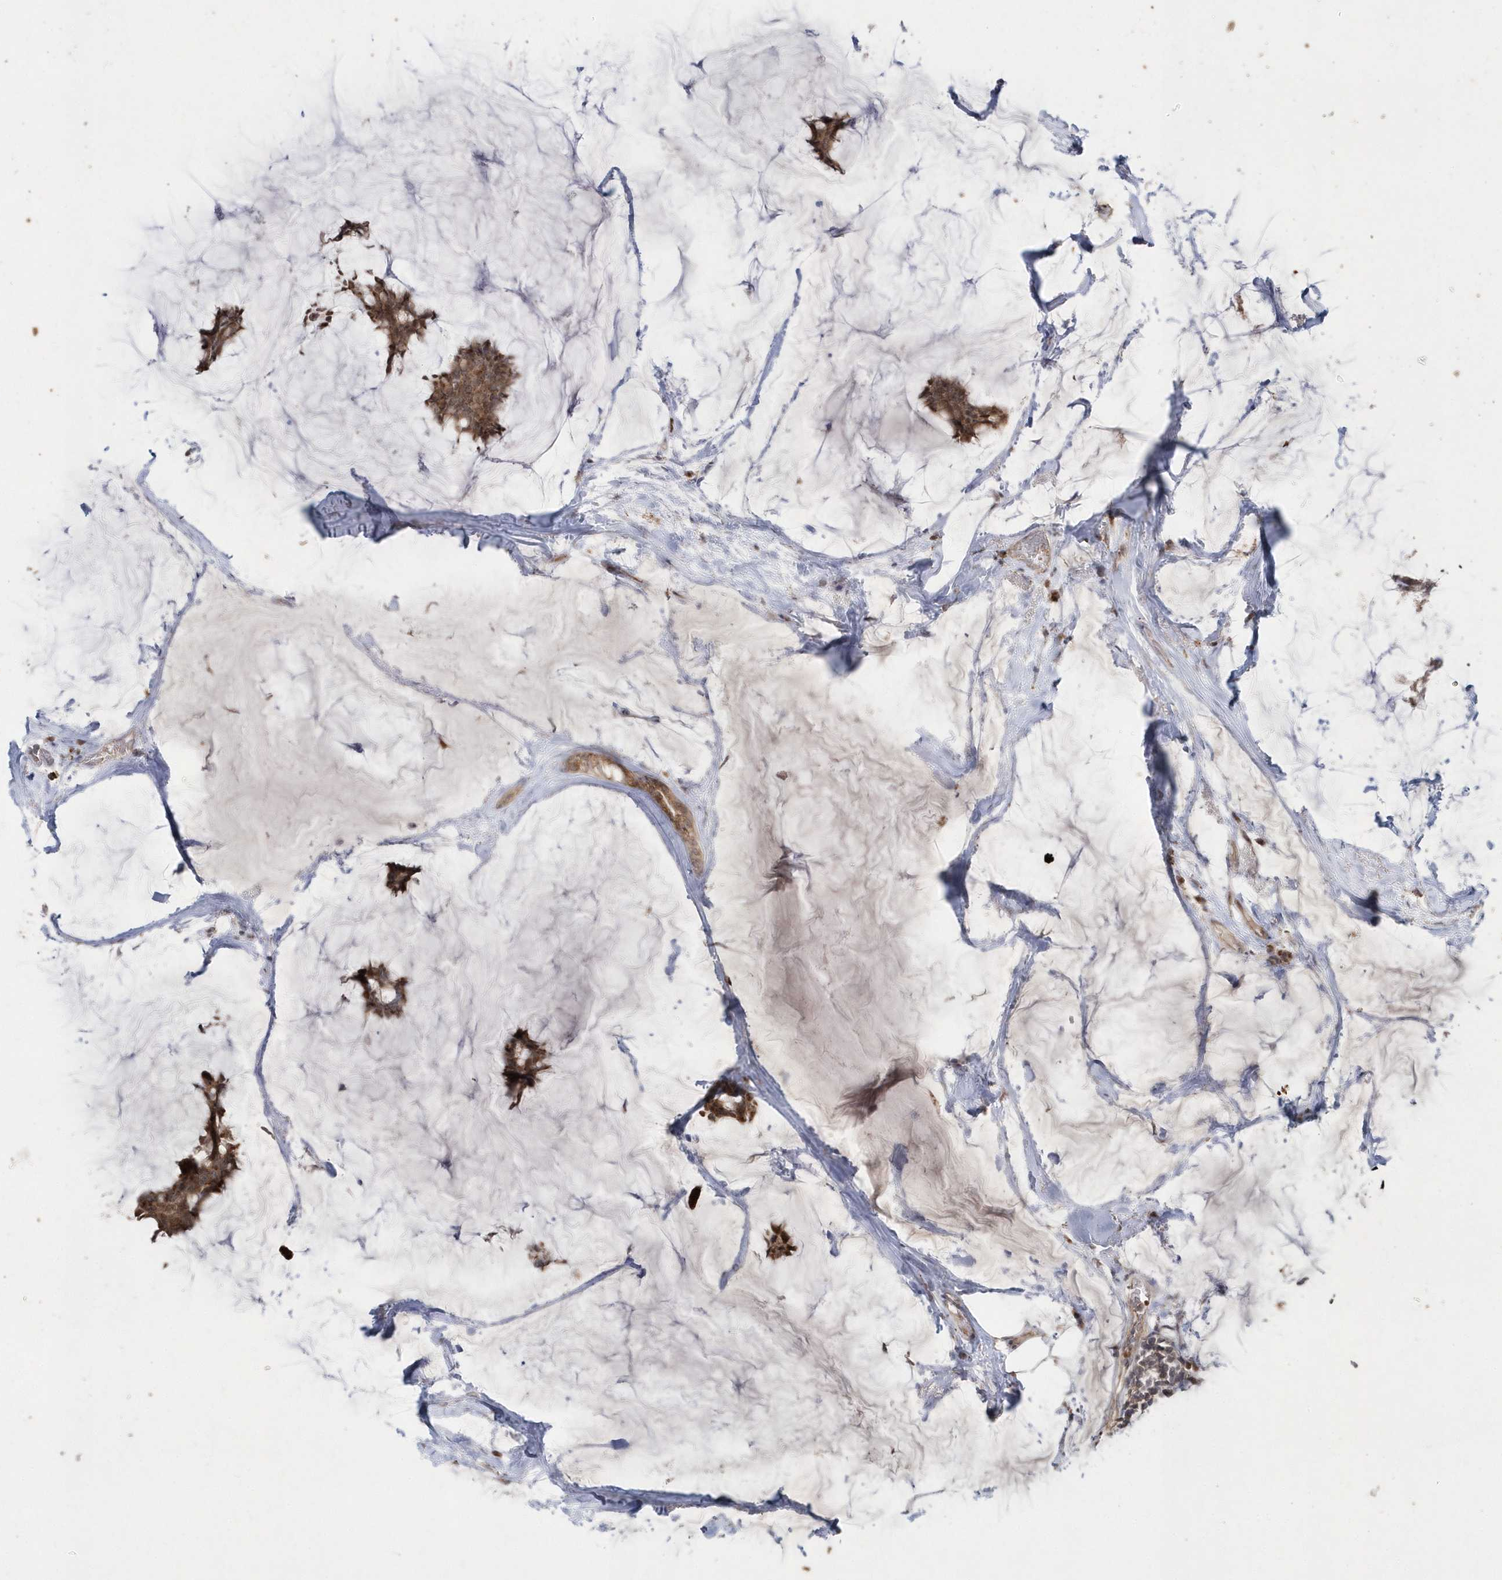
{"staining": {"intensity": "strong", "quantity": ">75%", "location": "cytoplasmic/membranous"}, "tissue": "breast cancer", "cell_type": "Tumor cells", "image_type": "cancer", "snomed": [{"axis": "morphology", "description": "Duct carcinoma"}, {"axis": "topography", "description": "Breast"}], "caption": "Immunohistochemistry (IHC) (DAB) staining of breast cancer (intraductal carcinoma) exhibits strong cytoplasmic/membranous protein expression in approximately >75% of tumor cells.", "gene": "GEMIN6", "patient": {"sex": "female", "age": 93}}